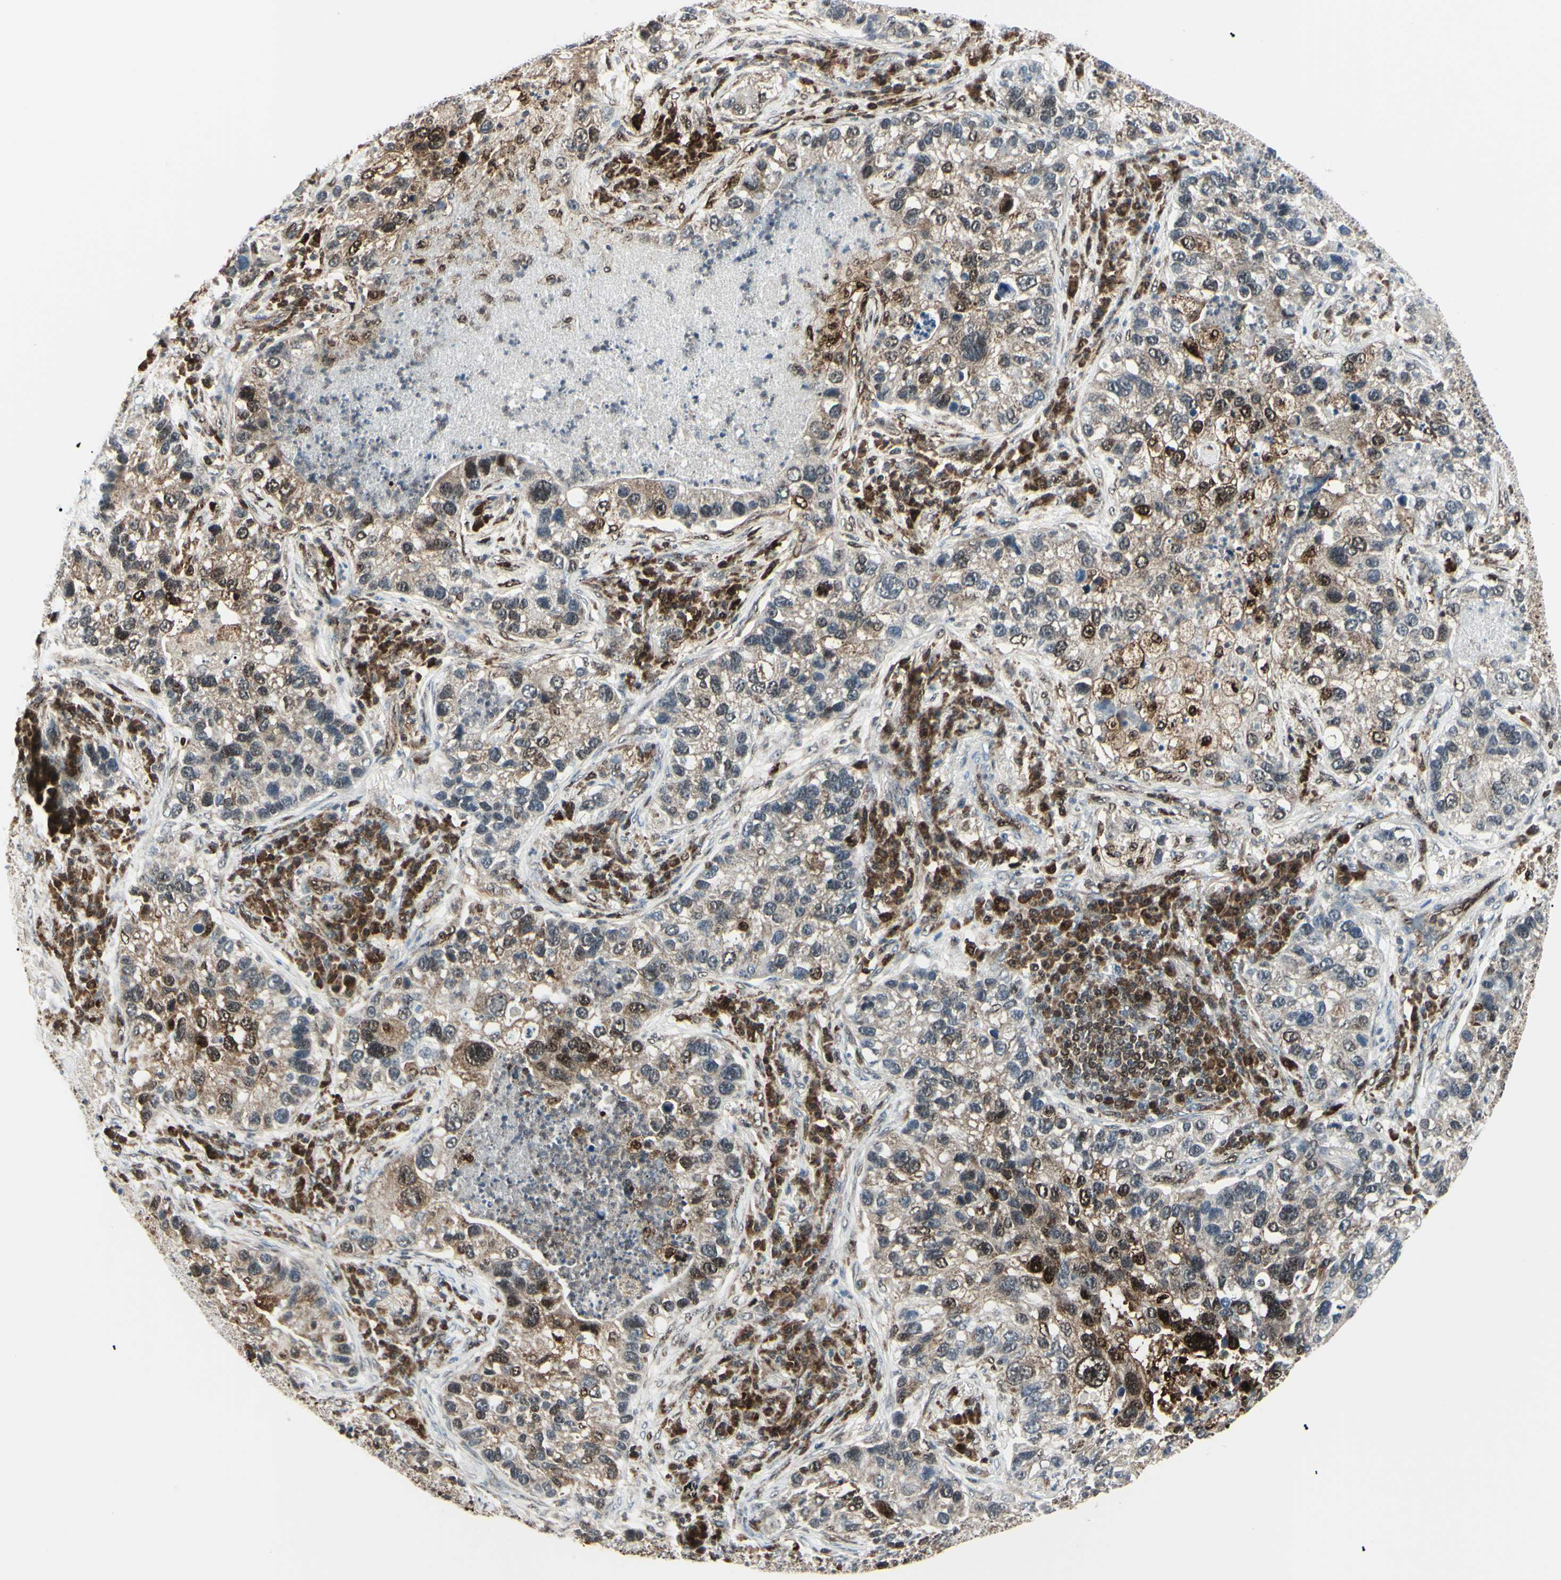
{"staining": {"intensity": "strong", "quantity": "25%-75%", "location": "cytoplasmic/membranous,nuclear"}, "tissue": "lung cancer", "cell_type": "Tumor cells", "image_type": "cancer", "snomed": [{"axis": "morphology", "description": "Normal tissue, NOS"}, {"axis": "morphology", "description": "Adenocarcinoma, NOS"}, {"axis": "topography", "description": "Bronchus"}, {"axis": "topography", "description": "Lung"}], "caption": "Immunohistochemical staining of human lung adenocarcinoma demonstrates high levels of strong cytoplasmic/membranous and nuclear staining in about 25%-75% of tumor cells.", "gene": "PGK1", "patient": {"sex": "male", "age": 54}}